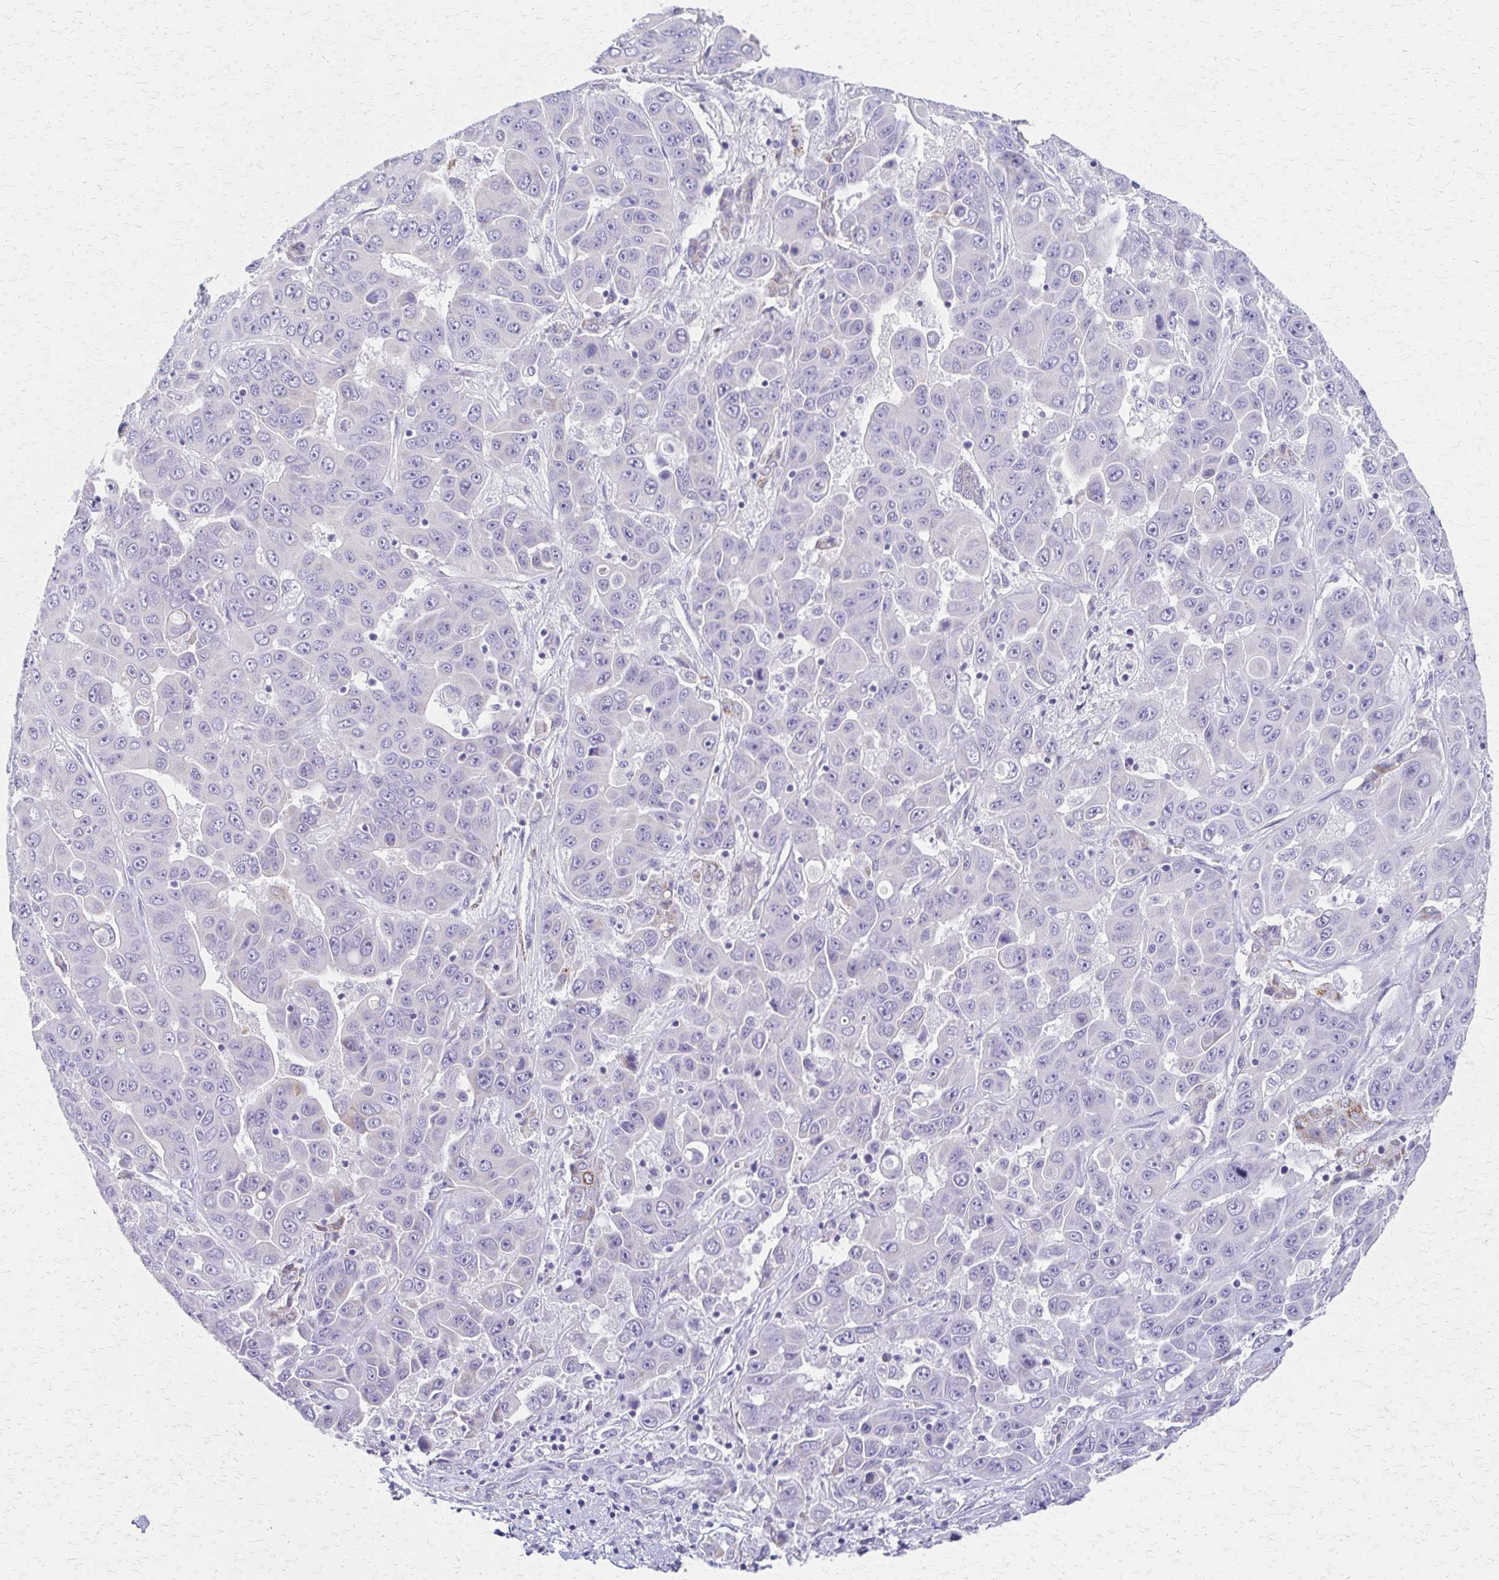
{"staining": {"intensity": "negative", "quantity": "none", "location": "none"}, "tissue": "liver cancer", "cell_type": "Tumor cells", "image_type": "cancer", "snomed": [{"axis": "morphology", "description": "Cholangiocarcinoma"}, {"axis": "topography", "description": "Liver"}], "caption": "Tumor cells are negative for protein expression in human cholangiocarcinoma (liver).", "gene": "ZSCAN5B", "patient": {"sex": "female", "age": 52}}